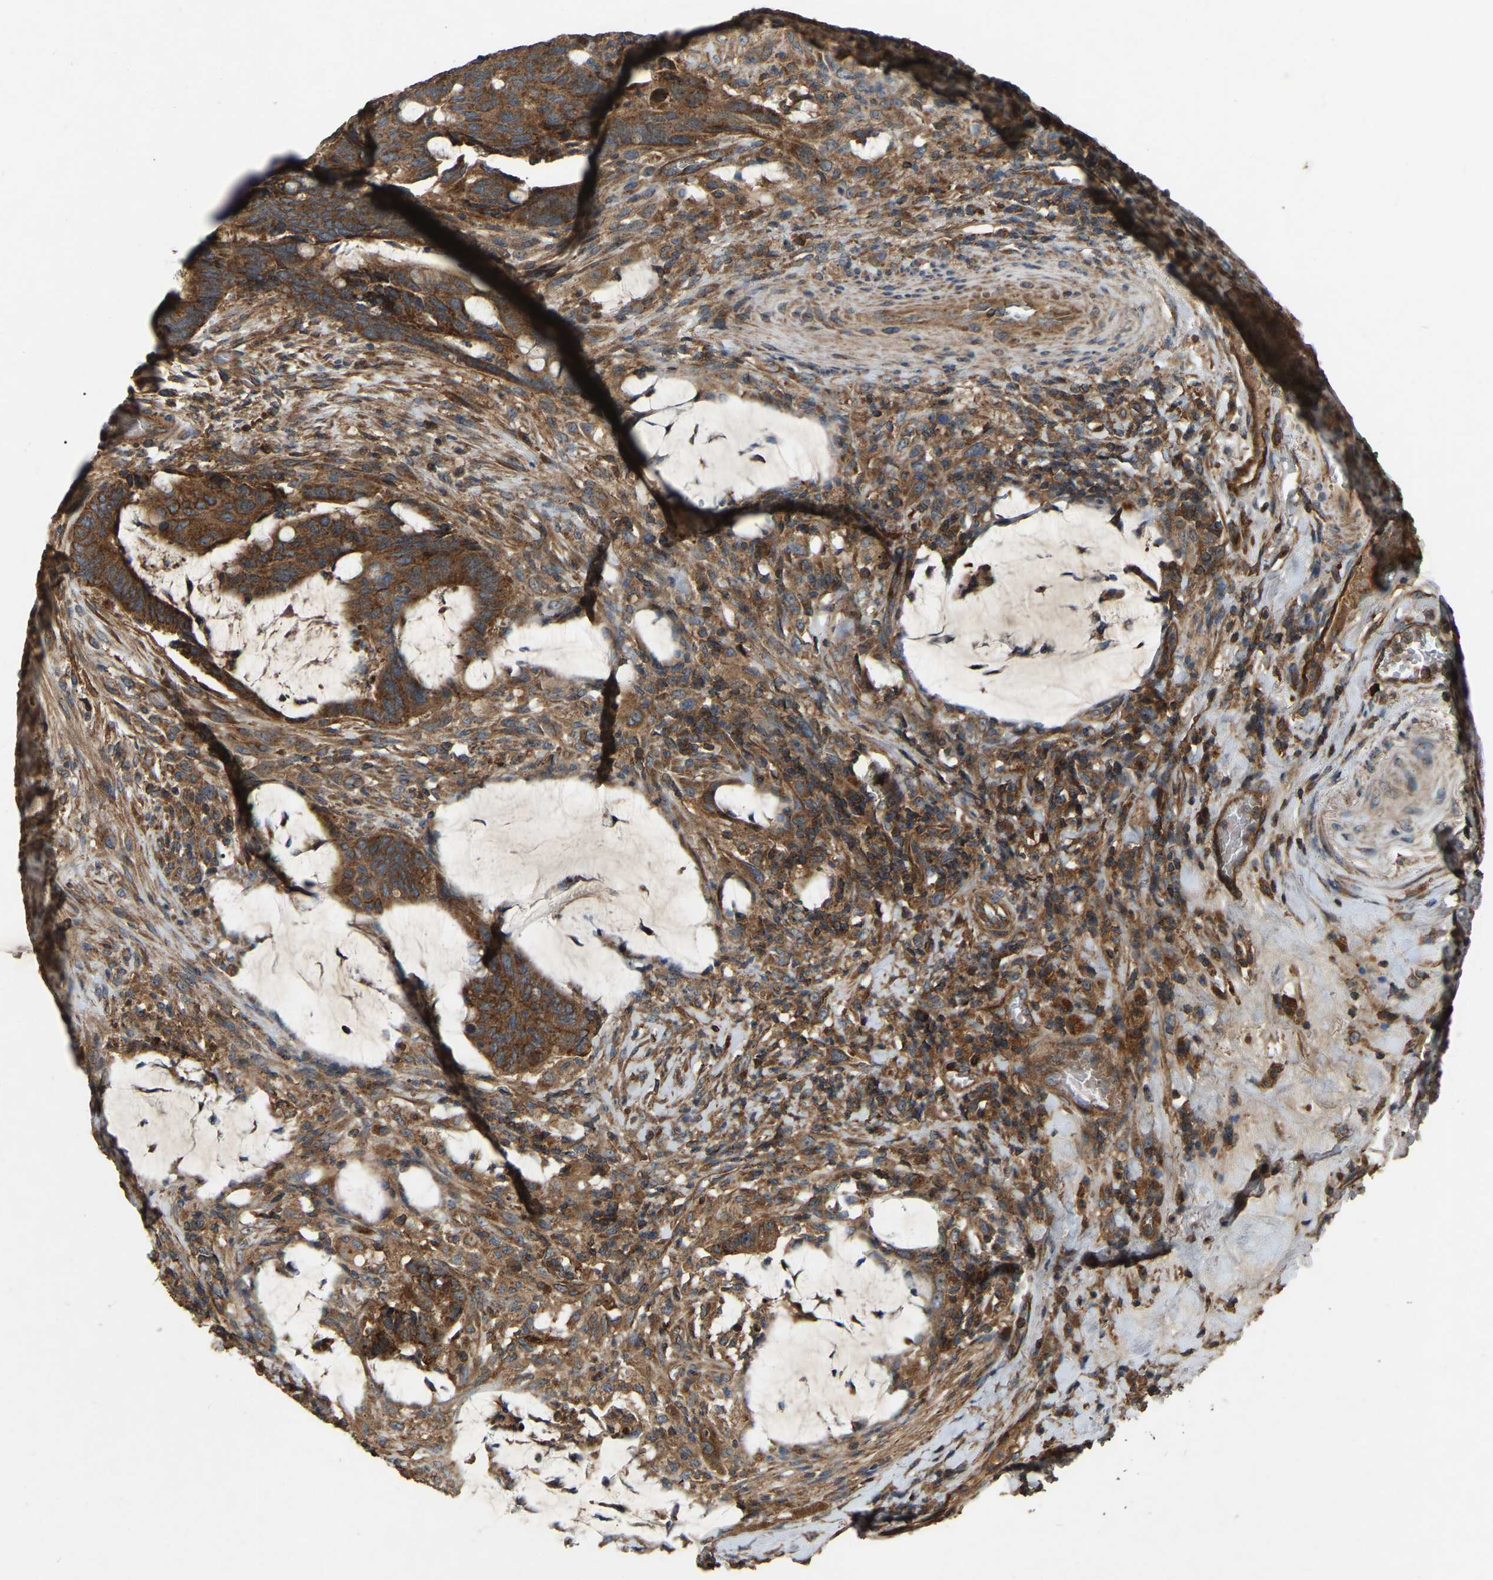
{"staining": {"intensity": "strong", "quantity": ">75%", "location": "cytoplasmic/membranous"}, "tissue": "colorectal cancer", "cell_type": "Tumor cells", "image_type": "cancer", "snomed": [{"axis": "morphology", "description": "Normal tissue, NOS"}, {"axis": "morphology", "description": "Adenocarcinoma, NOS"}, {"axis": "topography", "description": "Rectum"}, {"axis": "topography", "description": "Peripheral nerve tissue"}], "caption": "About >75% of tumor cells in human colorectal adenocarcinoma show strong cytoplasmic/membranous protein staining as visualized by brown immunohistochemical staining.", "gene": "SAMD9L", "patient": {"sex": "male", "age": 92}}